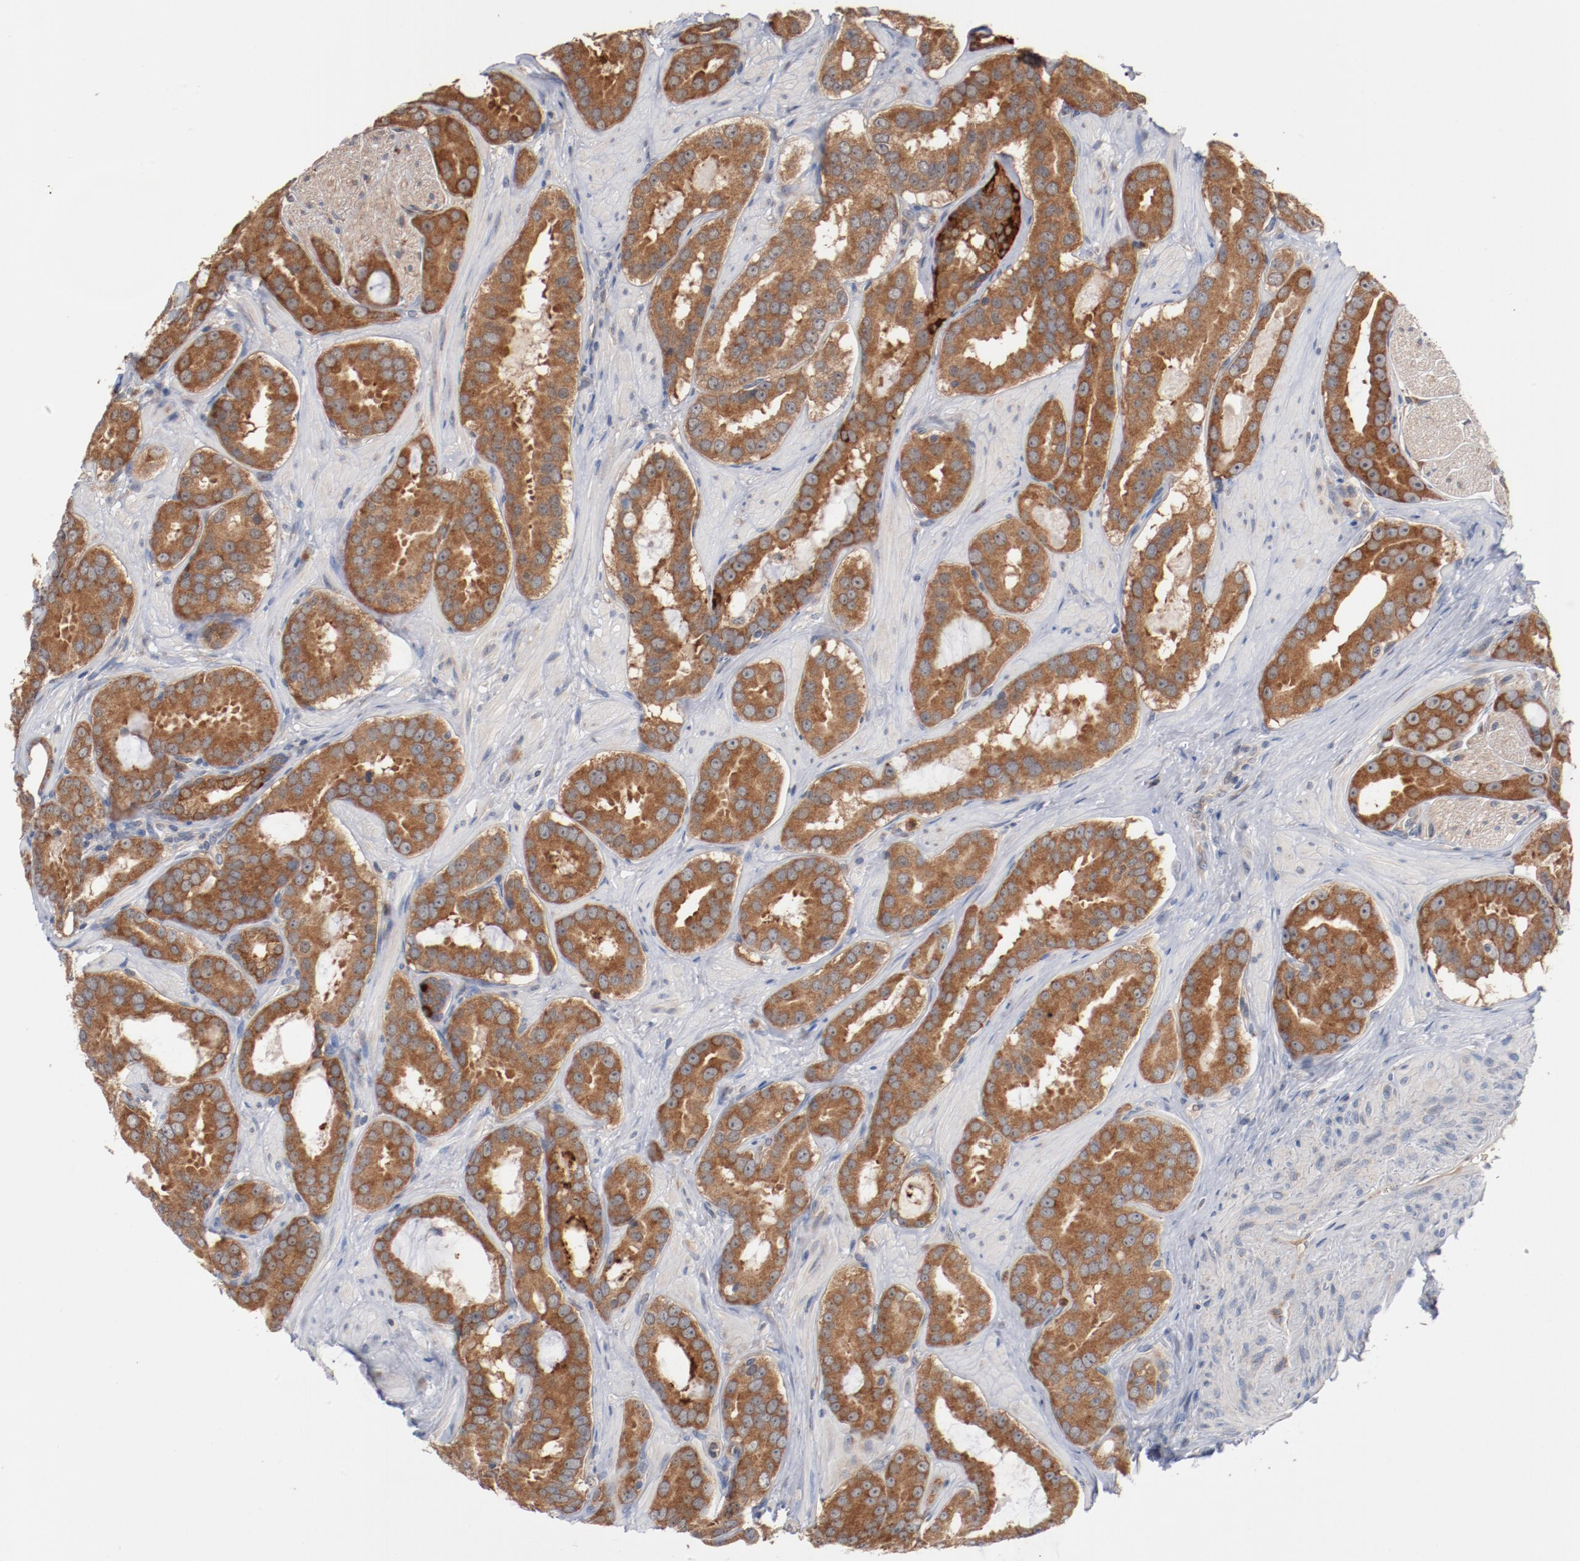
{"staining": {"intensity": "moderate", "quantity": ">75%", "location": "cytoplasmic/membranous"}, "tissue": "prostate cancer", "cell_type": "Tumor cells", "image_type": "cancer", "snomed": [{"axis": "morphology", "description": "Adenocarcinoma, Low grade"}, {"axis": "topography", "description": "Prostate"}], "caption": "This image demonstrates immunohistochemistry staining of human prostate cancer (adenocarcinoma (low-grade)), with medium moderate cytoplasmic/membranous positivity in about >75% of tumor cells.", "gene": "RNASE11", "patient": {"sex": "male", "age": 59}}